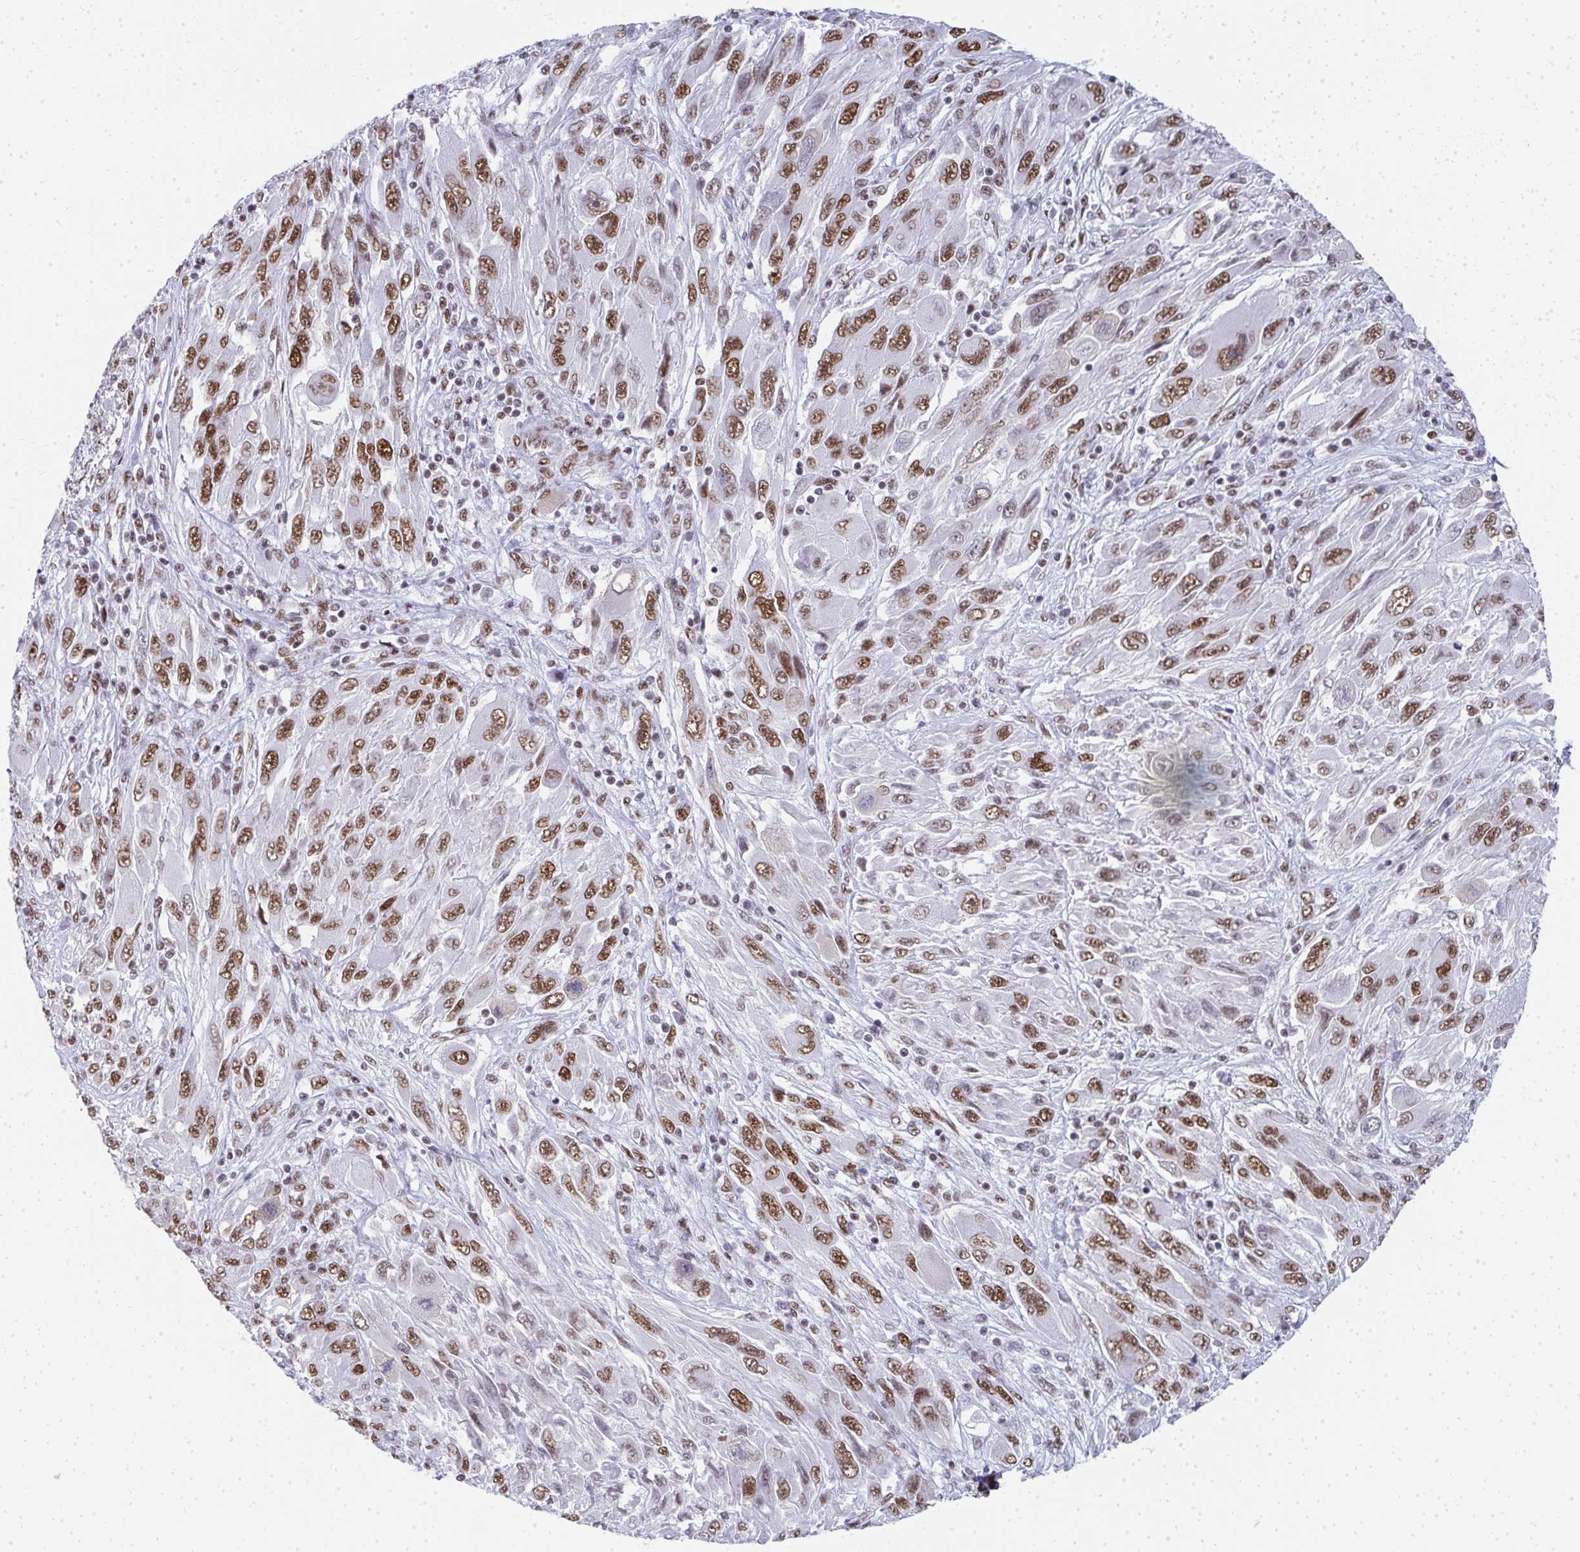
{"staining": {"intensity": "moderate", "quantity": ">75%", "location": "nuclear"}, "tissue": "melanoma", "cell_type": "Tumor cells", "image_type": "cancer", "snomed": [{"axis": "morphology", "description": "Malignant melanoma, NOS"}, {"axis": "topography", "description": "Skin"}], "caption": "Immunohistochemical staining of malignant melanoma displays moderate nuclear protein expression in approximately >75% of tumor cells.", "gene": "CREBBP", "patient": {"sex": "female", "age": 91}}